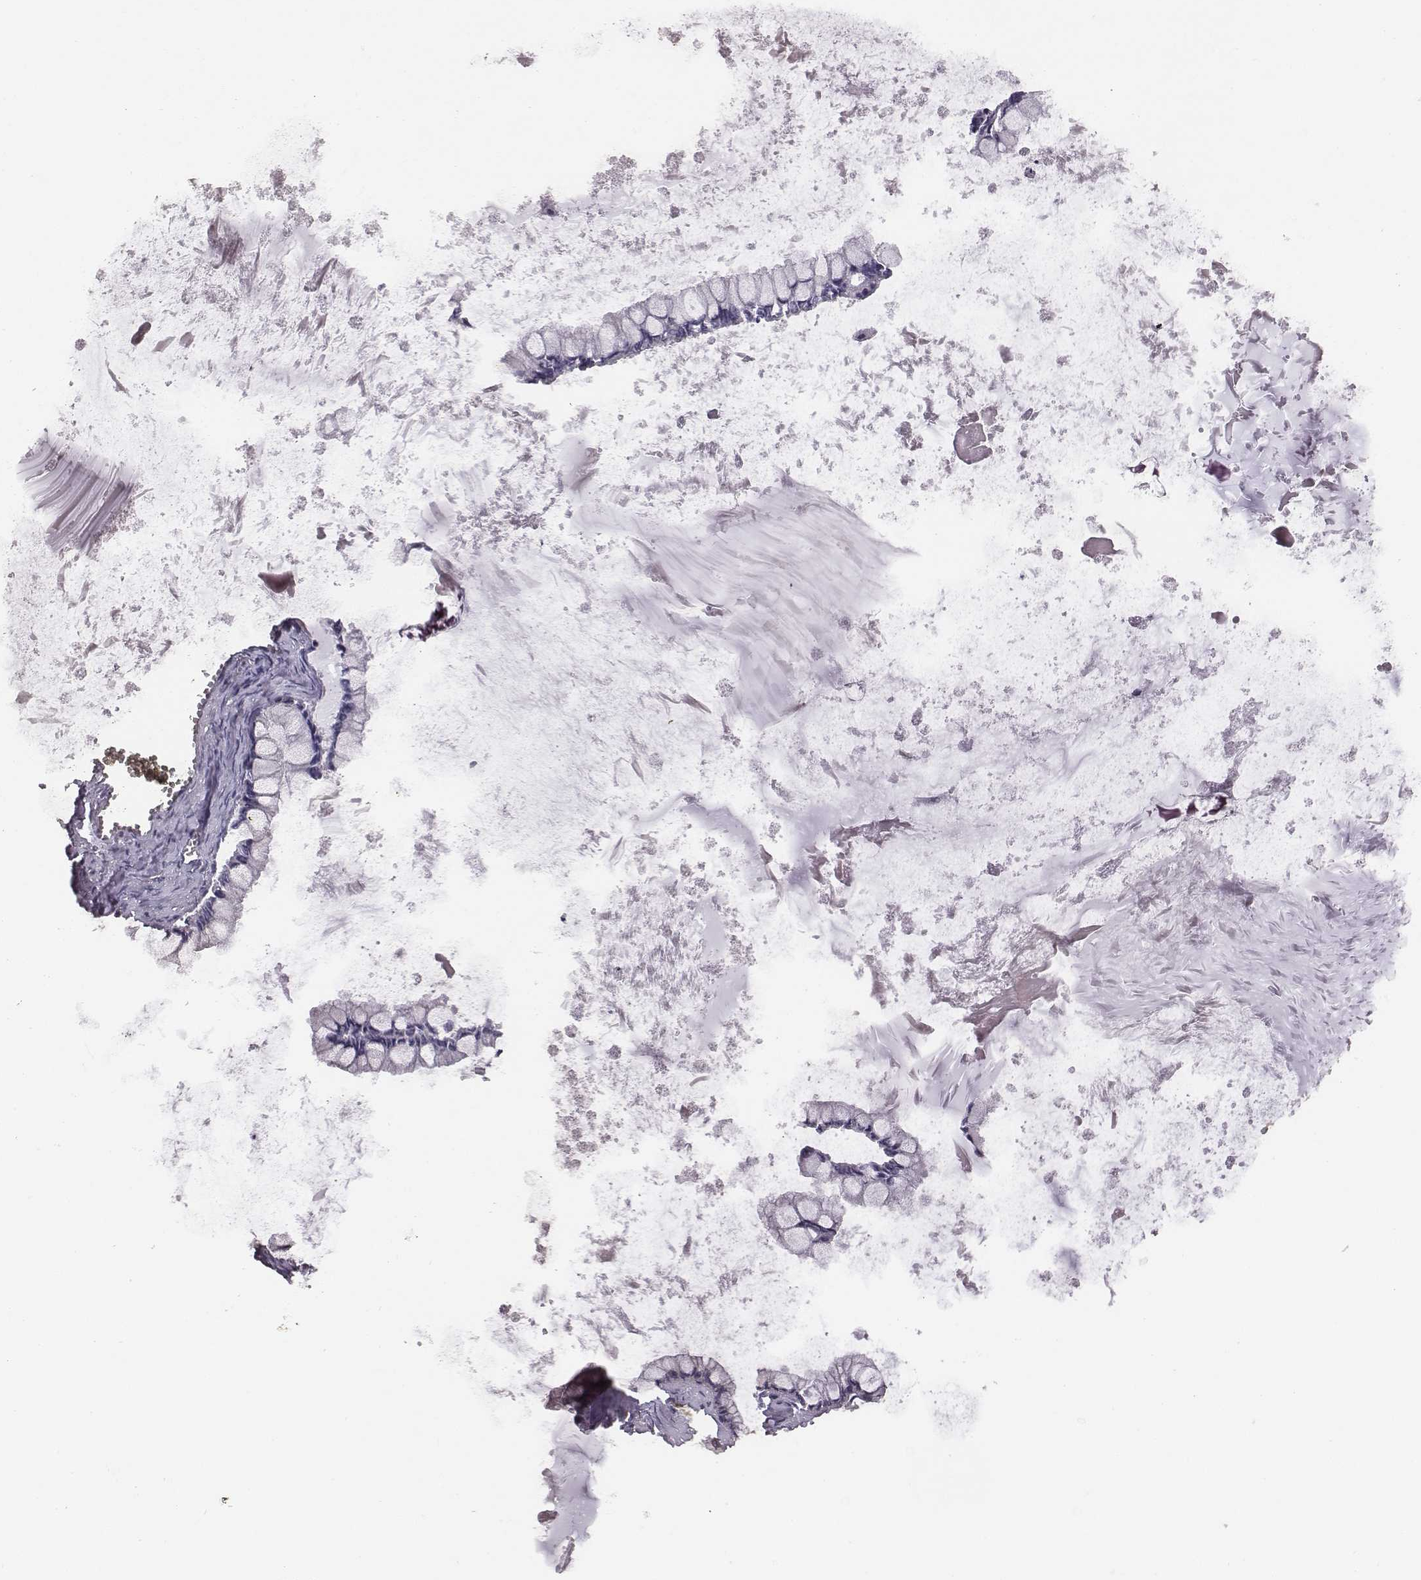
{"staining": {"intensity": "negative", "quantity": "none", "location": "none"}, "tissue": "ovarian cancer", "cell_type": "Tumor cells", "image_type": "cancer", "snomed": [{"axis": "morphology", "description": "Cystadenocarcinoma, mucinous, NOS"}, {"axis": "topography", "description": "Ovary"}], "caption": "The immunohistochemistry histopathology image has no significant expression in tumor cells of ovarian mucinous cystadenocarcinoma tissue.", "gene": "SLC22A6", "patient": {"sex": "female", "age": 67}}